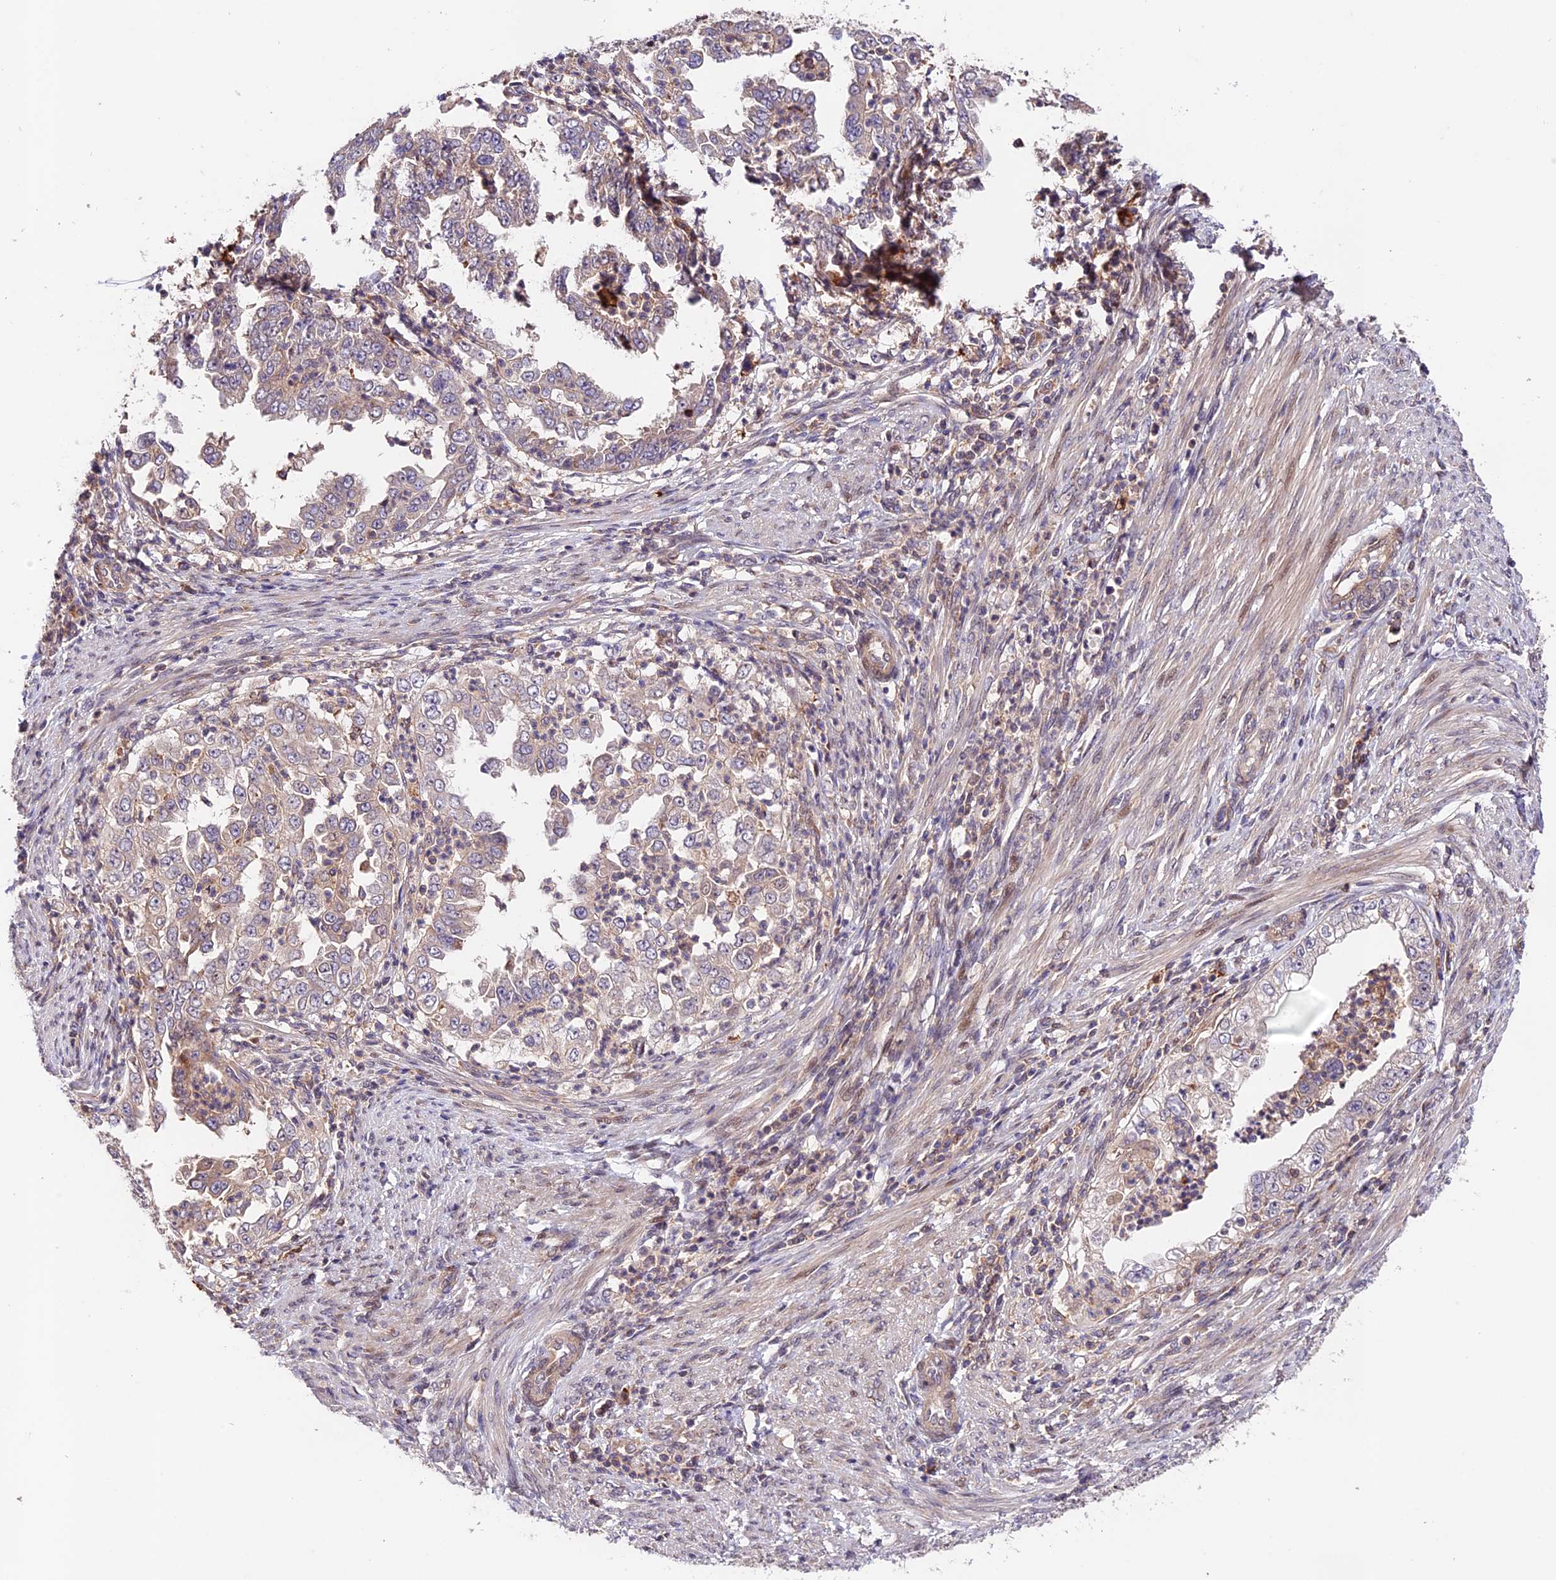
{"staining": {"intensity": "negative", "quantity": "none", "location": "none"}, "tissue": "endometrial cancer", "cell_type": "Tumor cells", "image_type": "cancer", "snomed": [{"axis": "morphology", "description": "Adenocarcinoma, NOS"}, {"axis": "topography", "description": "Endometrium"}], "caption": "Protein analysis of endometrial adenocarcinoma exhibits no significant staining in tumor cells. (DAB immunohistochemistry with hematoxylin counter stain).", "gene": "CACNA1H", "patient": {"sex": "female", "age": 85}}